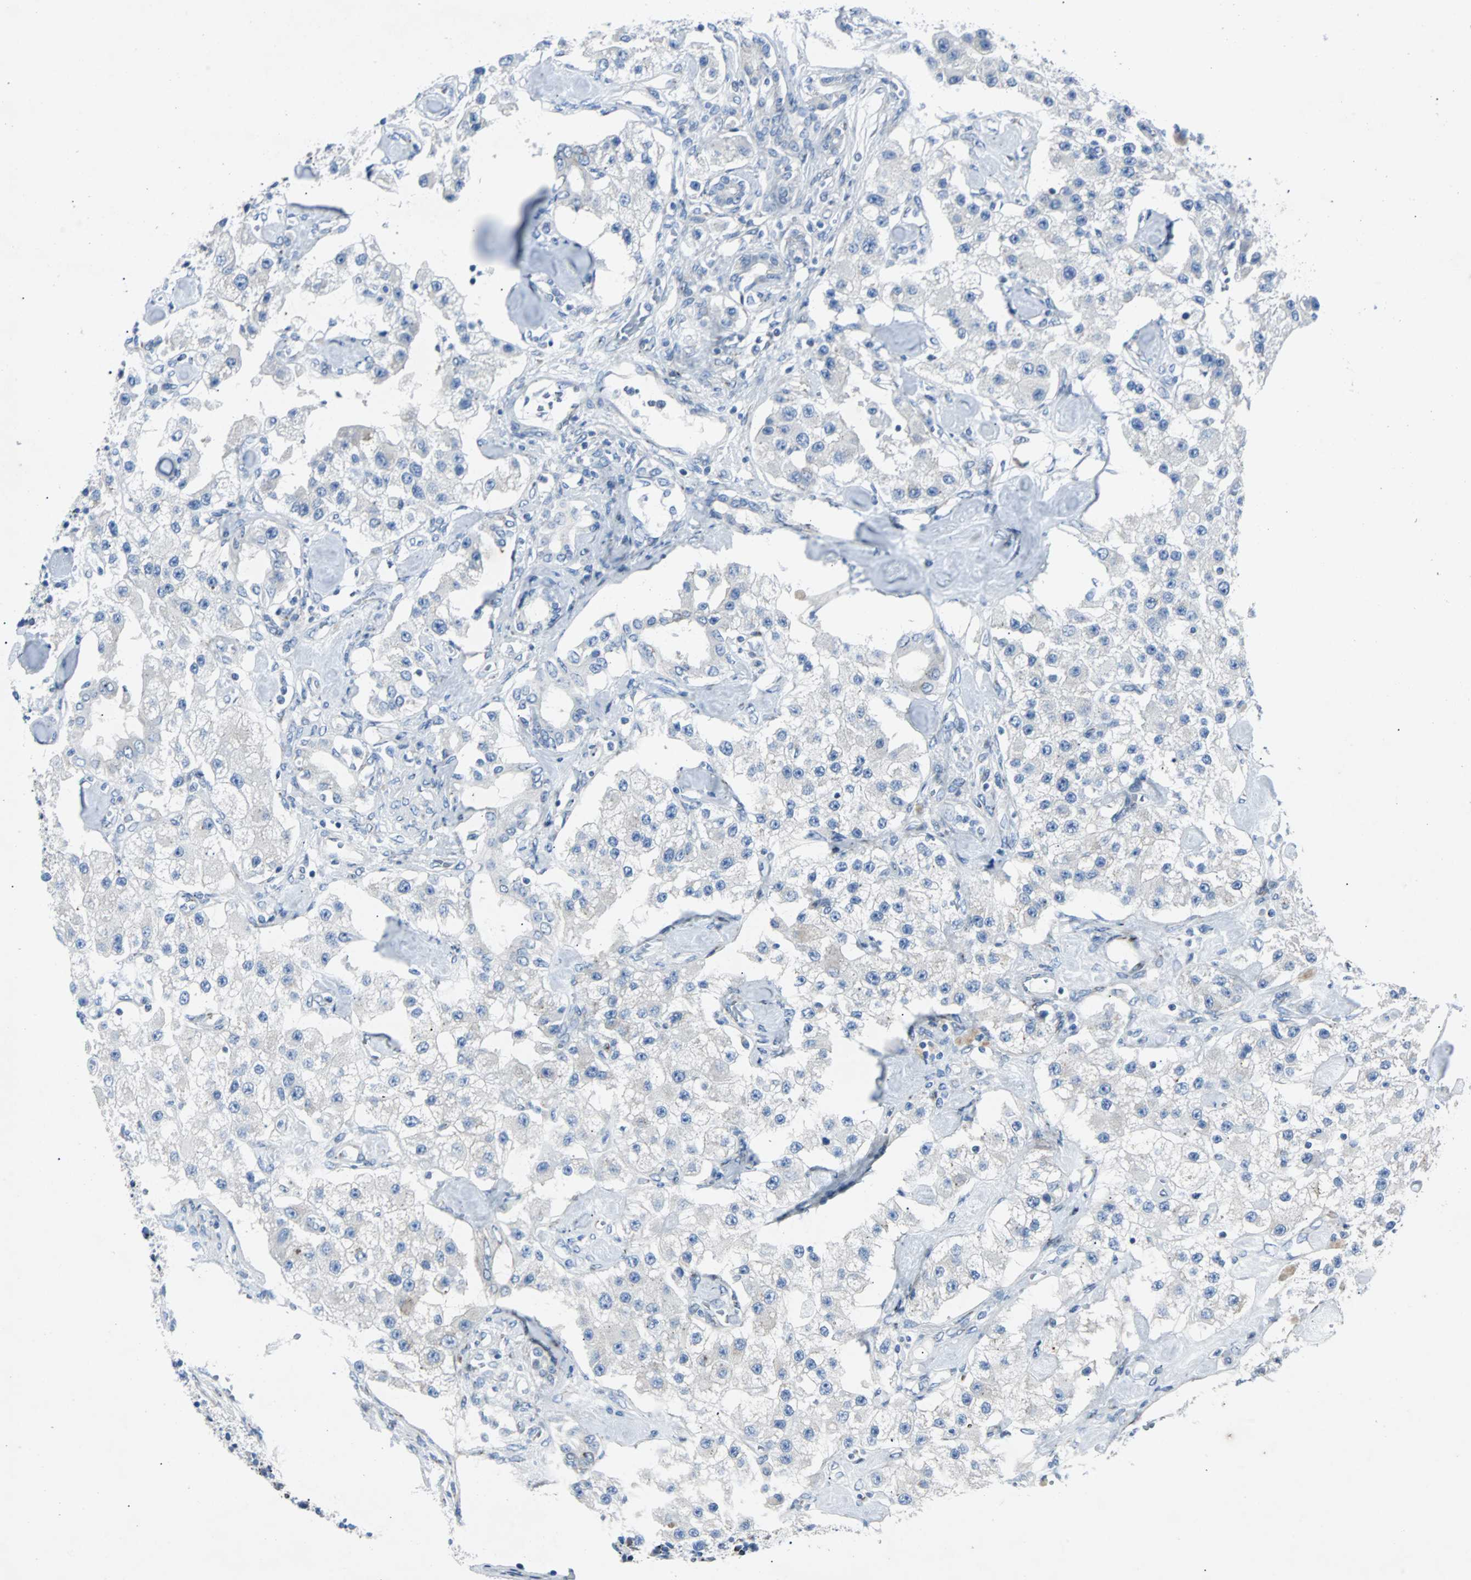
{"staining": {"intensity": "negative", "quantity": "none", "location": "none"}, "tissue": "carcinoid", "cell_type": "Tumor cells", "image_type": "cancer", "snomed": [{"axis": "morphology", "description": "Carcinoid, malignant, NOS"}, {"axis": "topography", "description": "Pancreas"}], "caption": "DAB (3,3'-diaminobenzidine) immunohistochemical staining of carcinoid displays no significant positivity in tumor cells.", "gene": "BBC3", "patient": {"sex": "male", "age": 41}}